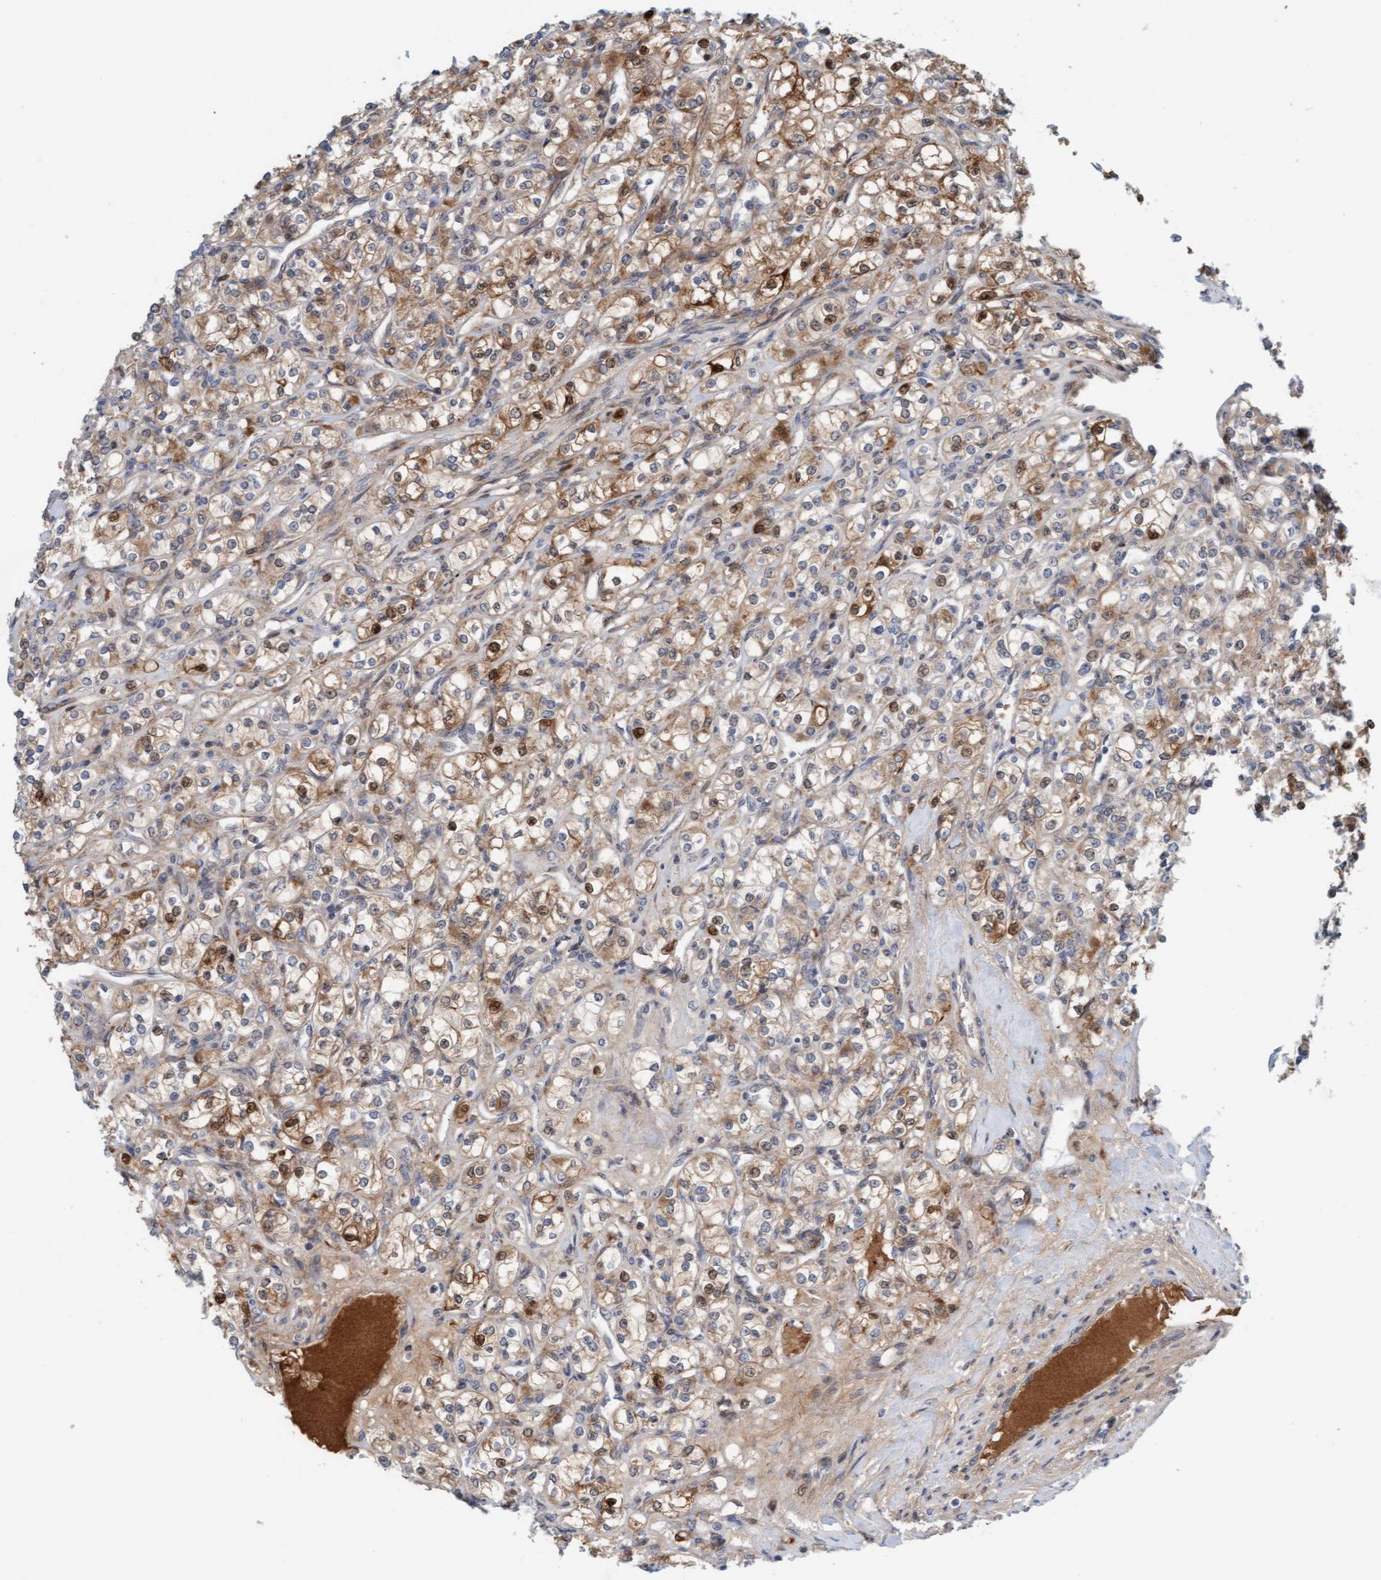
{"staining": {"intensity": "moderate", "quantity": ">75%", "location": "cytoplasmic/membranous,nuclear"}, "tissue": "renal cancer", "cell_type": "Tumor cells", "image_type": "cancer", "snomed": [{"axis": "morphology", "description": "Adenocarcinoma, NOS"}, {"axis": "topography", "description": "Kidney"}], "caption": "Immunohistochemistry (IHC) (DAB (3,3'-diaminobenzidine)) staining of adenocarcinoma (renal) exhibits moderate cytoplasmic/membranous and nuclear protein expression in approximately >75% of tumor cells.", "gene": "EIF4EBP1", "patient": {"sex": "male", "age": 77}}